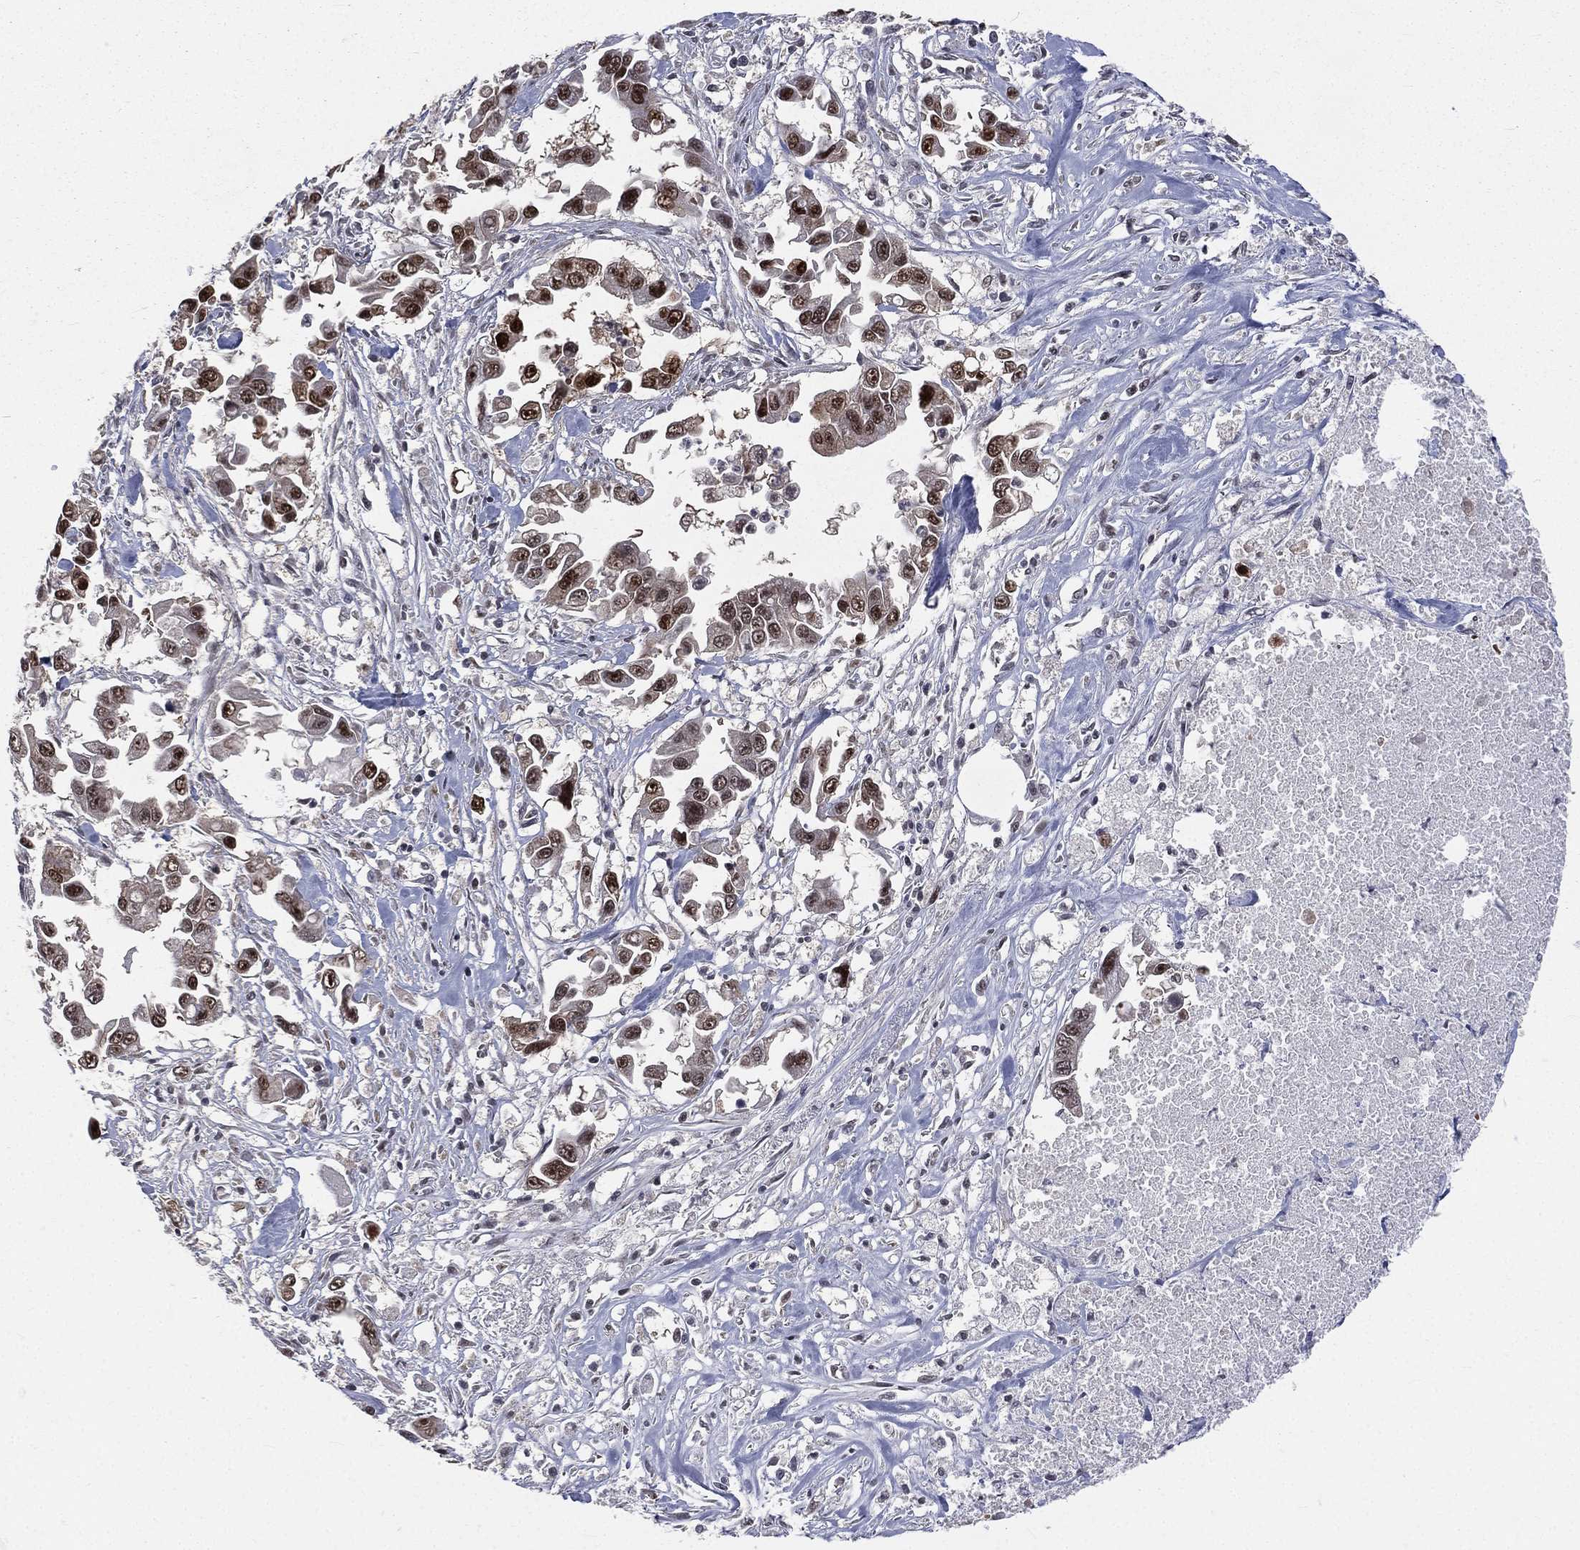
{"staining": {"intensity": "strong", "quantity": "<25%", "location": "nuclear"}, "tissue": "pancreatic cancer", "cell_type": "Tumor cells", "image_type": "cancer", "snomed": [{"axis": "morphology", "description": "Adenocarcinoma, NOS"}, {"axis": "topography", "description": "Pancreas"}], "caption": "This image exhibits immunohistochemistry (IHC) staining of pancreatic cancer, with medium strong nuclear positivity in approximately <25% of tumor cells.", "gene": "POLB", "patient": {"sex": "female", "age": 83}}